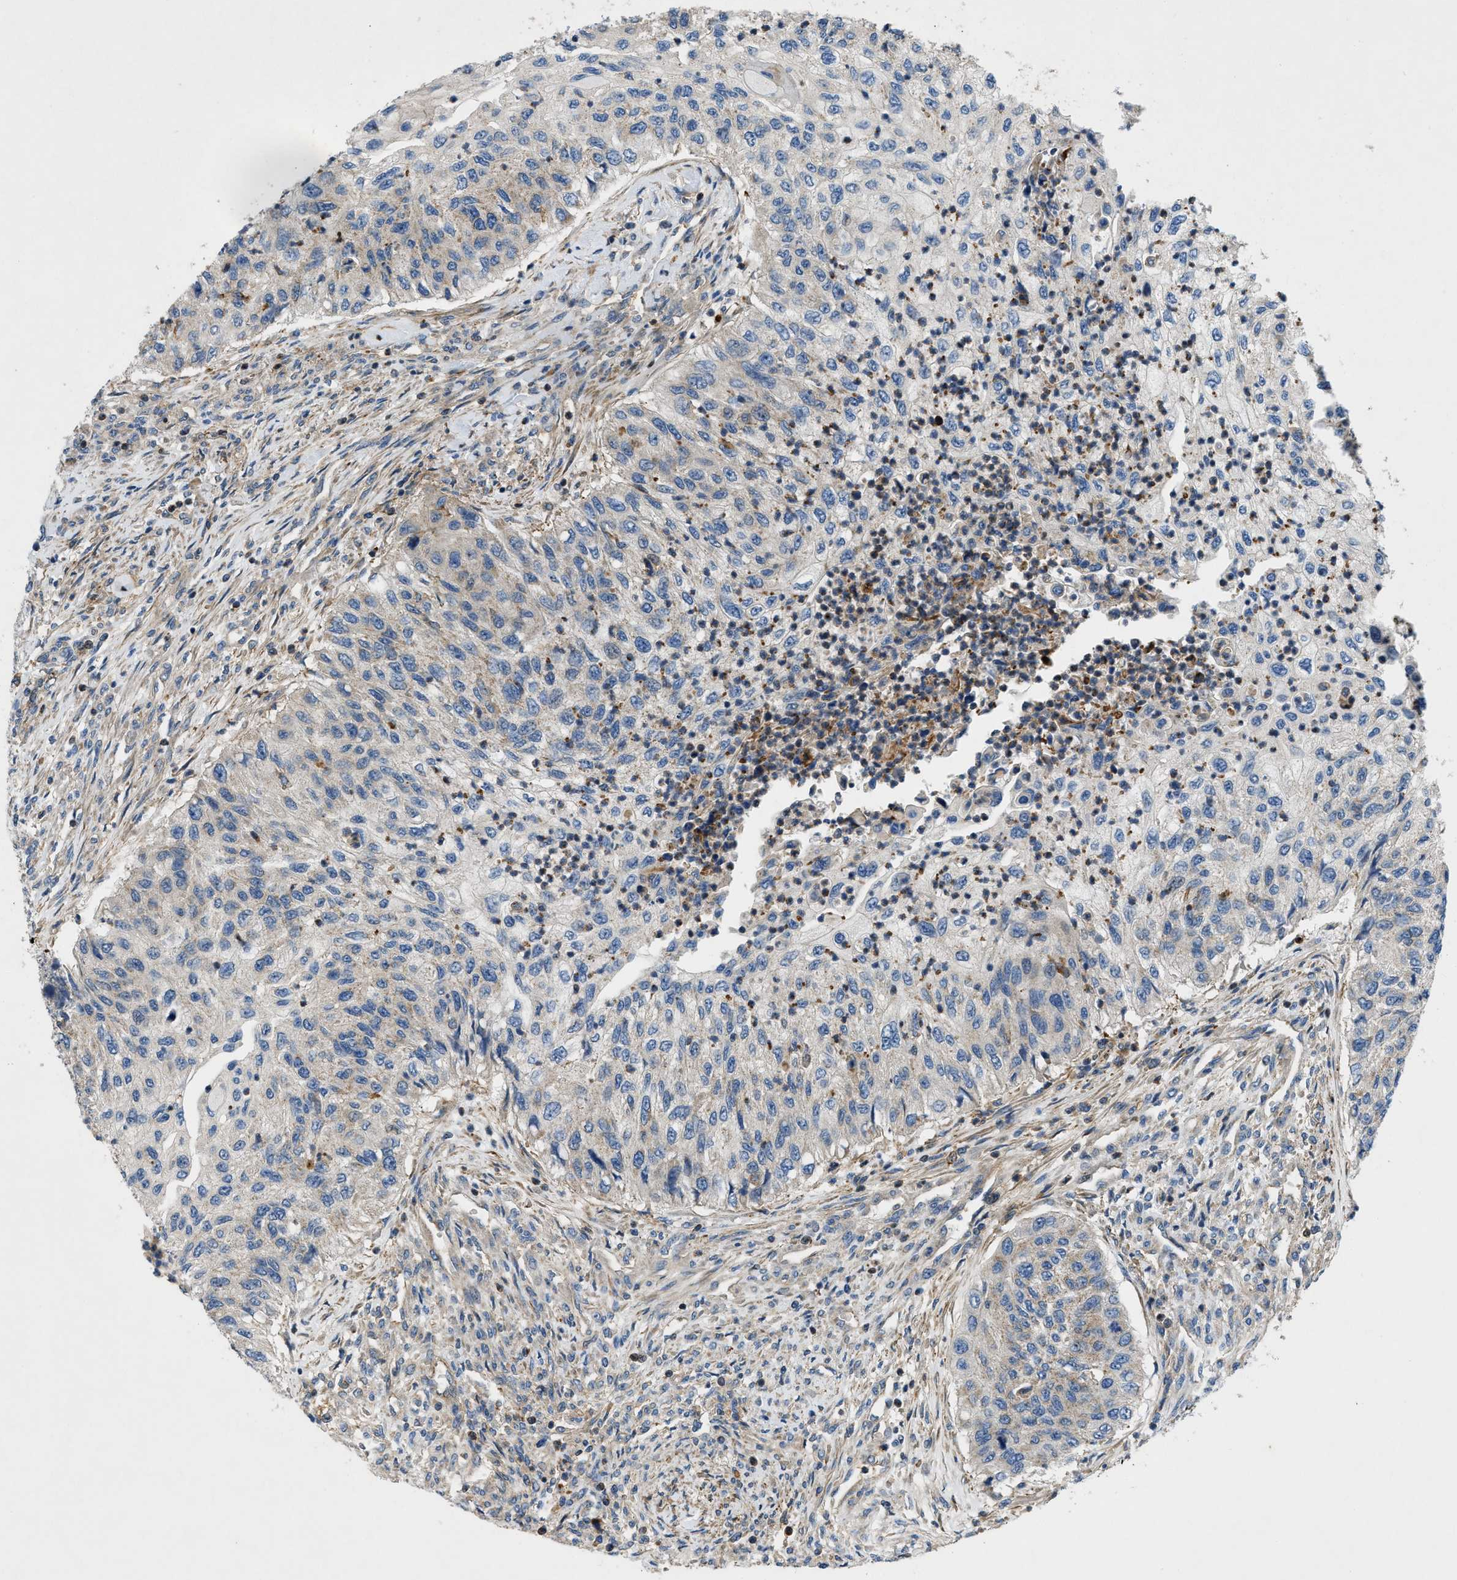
{"staining": {"intensity": "weak", "quantity": "<25%", "location": "cytoplasmic/membranous"}, "tissue": "urothelial cancer", "cell_type": "Tumor cells", "image_type": "cancer", "snomed": [{"axis": "morphology", "description": "Urothelial carcinoma, High grade"}, {"axis": "topography", "description": "Urinary bladder"}], "caption": "There is no significant positivity in tumor cells of urothelial cancer.", "gene": "DHODH", "patient": {"sex": "female", "age": 60}}